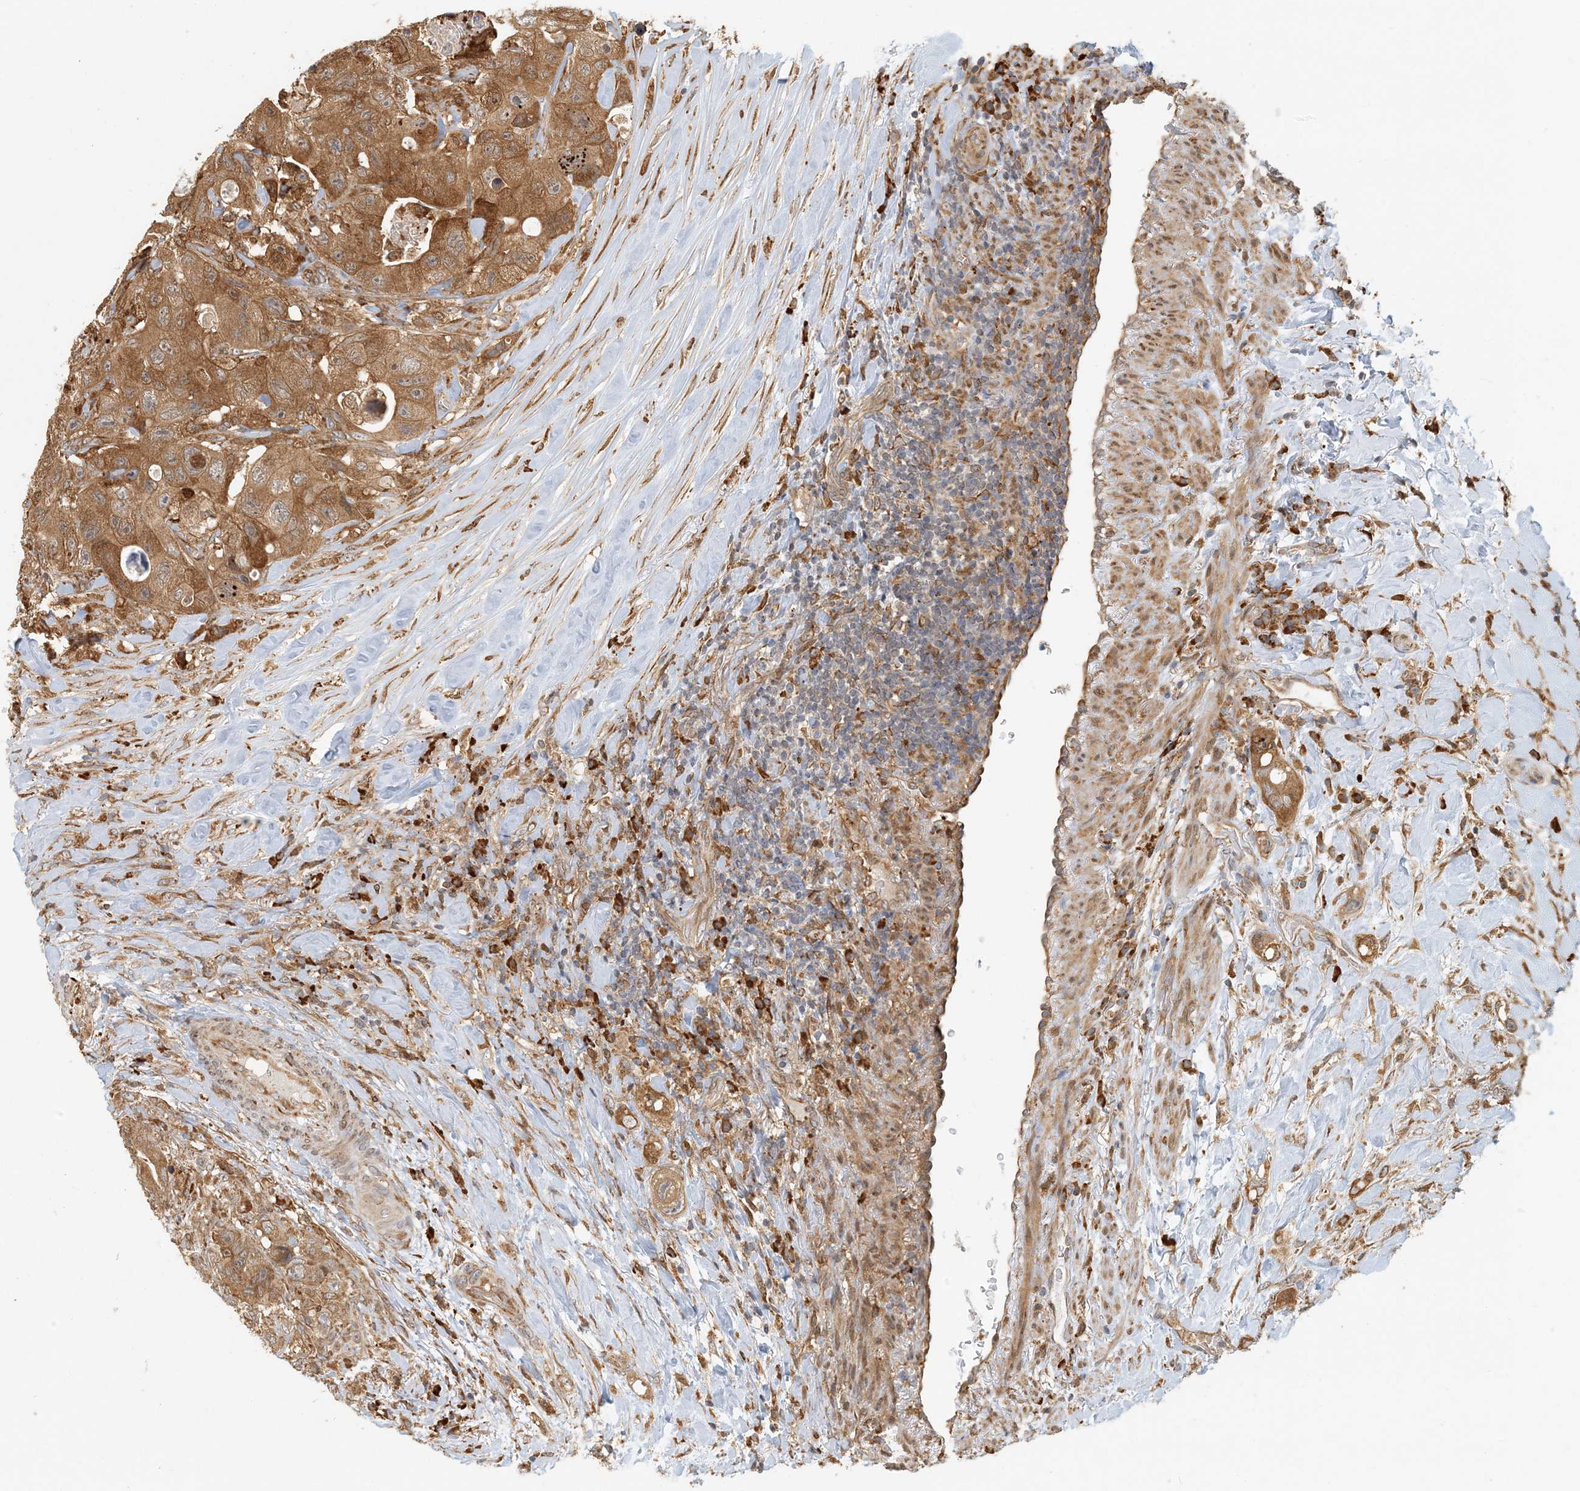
{"staining": {"intensity": "moderate", "quantity": ">75%", "location": "cytoplasmic/membranous"}, "tissue": "colorectal cancer", "cell_type": "Tumor cells", "image_type": "cancer", "snomed": [{"axis": "morphology", "description": "Adenocarcinoma, NOS"}, {"axis": "topography", "description": "Colon"}], "caption": "IHC image of human adenocarcinoma (colorectal) stained for a protein (brown), which displays medium levels of moderate cytoplasmic/membranous positivity in approximately >75% of tumor cells.", "gene": "HNMT", "patient": {"sex": "female", "age": 46}}